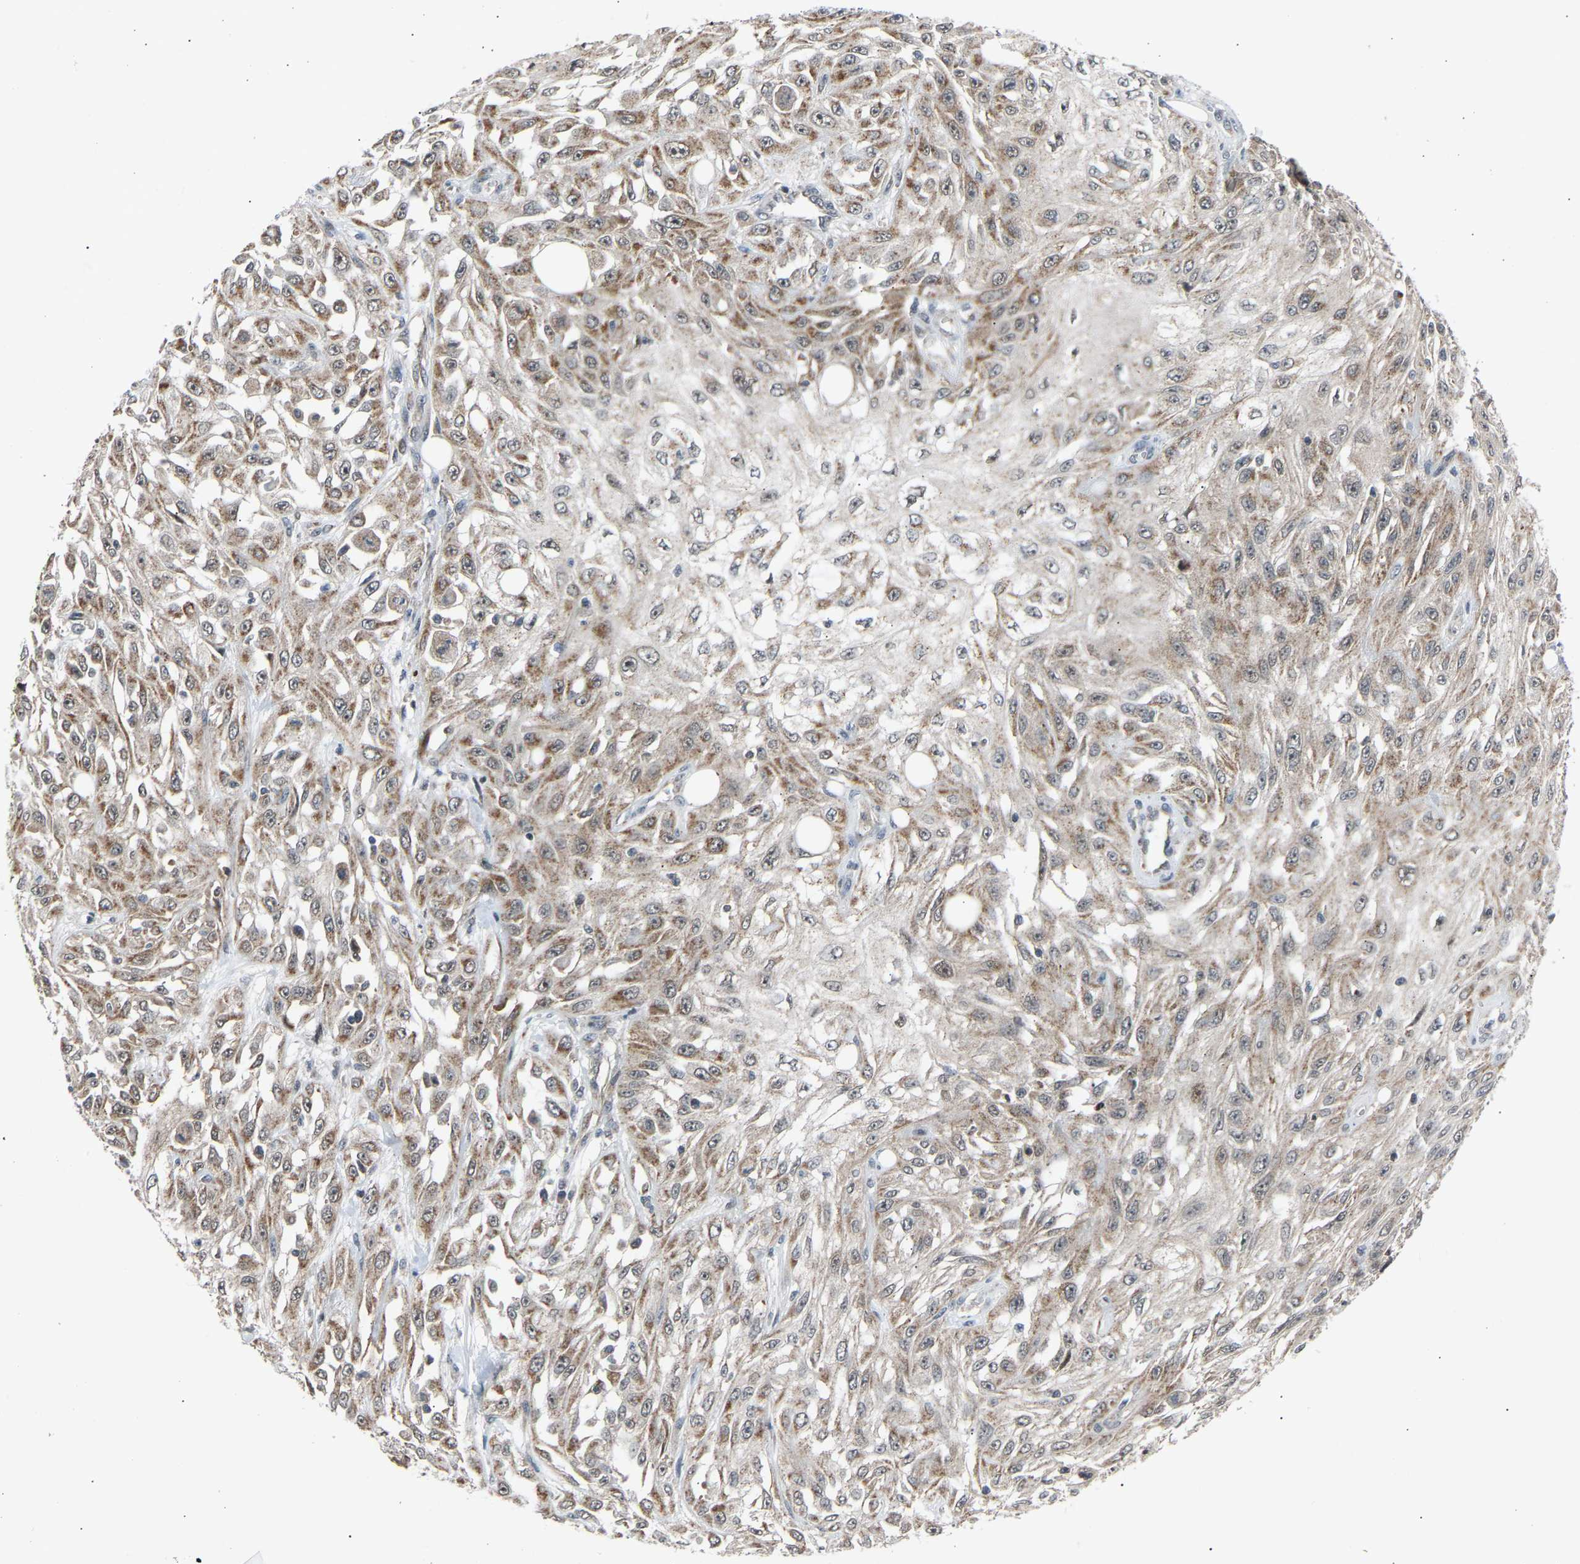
{"staining": {"intensity": "moderate", "quantity": "25%-75%", "location": "cytoplasmic/membranous"}, "tissue": "skin cancer", "cell_type": "Tumor cells", "image_type": "cancer", "snomed": [{"axis": "morphology", "description": "Squamous cell carcinoma, NOS"}, {"axis": "morphology", "description": "Squamous cell carcinoma, metastatic, NOS"}, {"axis": "topography", "description": "Skin"}, {"axis": "topography", "description": "Lymph node"}], "caption": "Skin cancer (squamous cell carcinoma) stained for a protein (brown) displays moderate cytoplasmic/membranous positive positivity in about 25%-75% of tumor cells.", "gene": "SLIRP", "patient": {"sex": "male", "age": 75}}